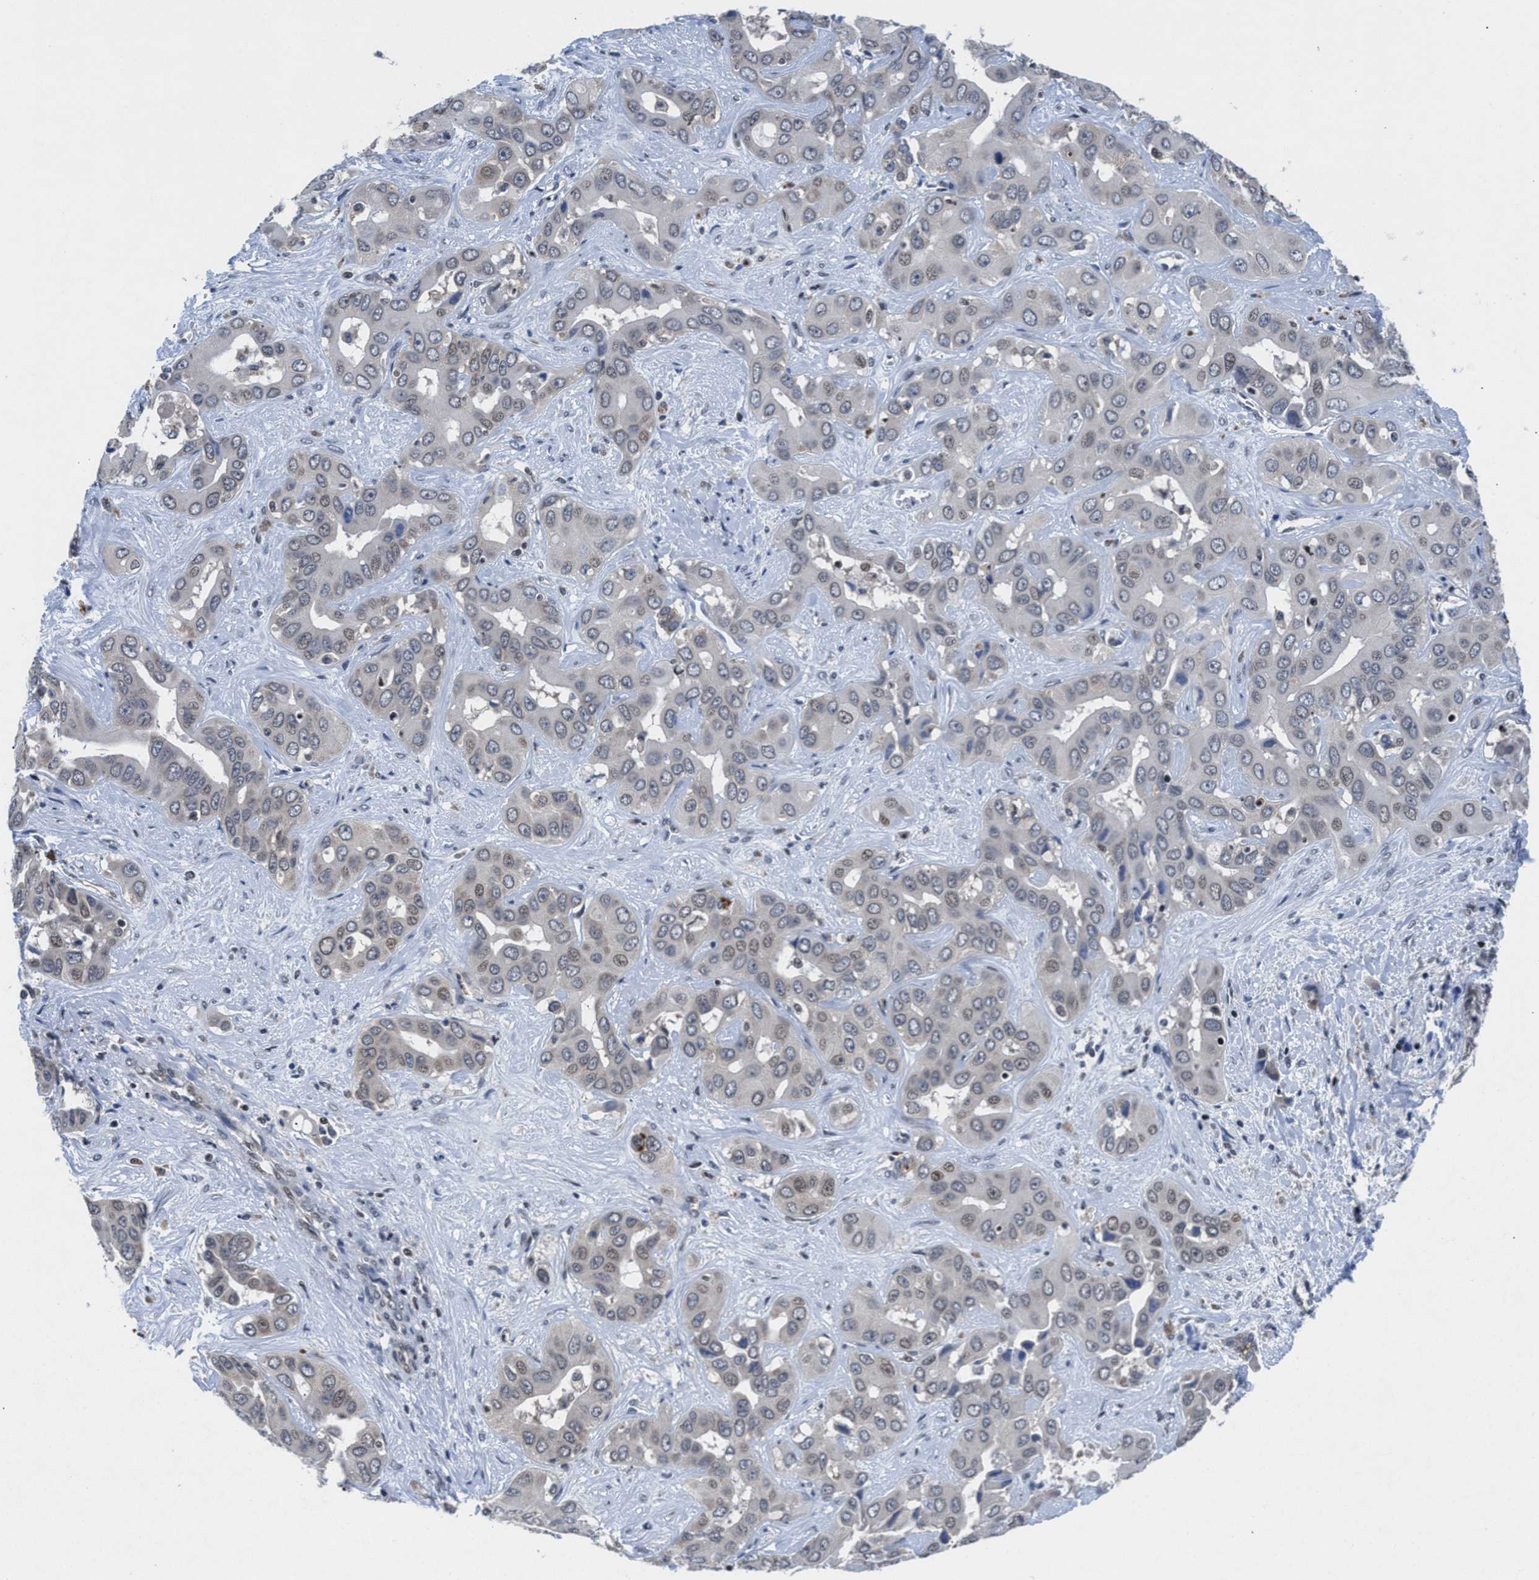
{"staining": {"intensity": "weak", "quantity": "<25%", "location": "nuclear"}, "tissue": "liver cancer", "cell_type": "Tumor cells", "image_type": "cancer", "snomed": [{"axis": "morphology", "description": "Cholangiocarcinoma"}, {"axis": "topography", "description": "Liver"}], "caption": "This is an immunohistochemistry (IHC) image of human liver cholangiocarcinoma. There is no positivity in tumor cells.", "gene": "WDR81", "patient": {"sex": "female", "age": 52}}